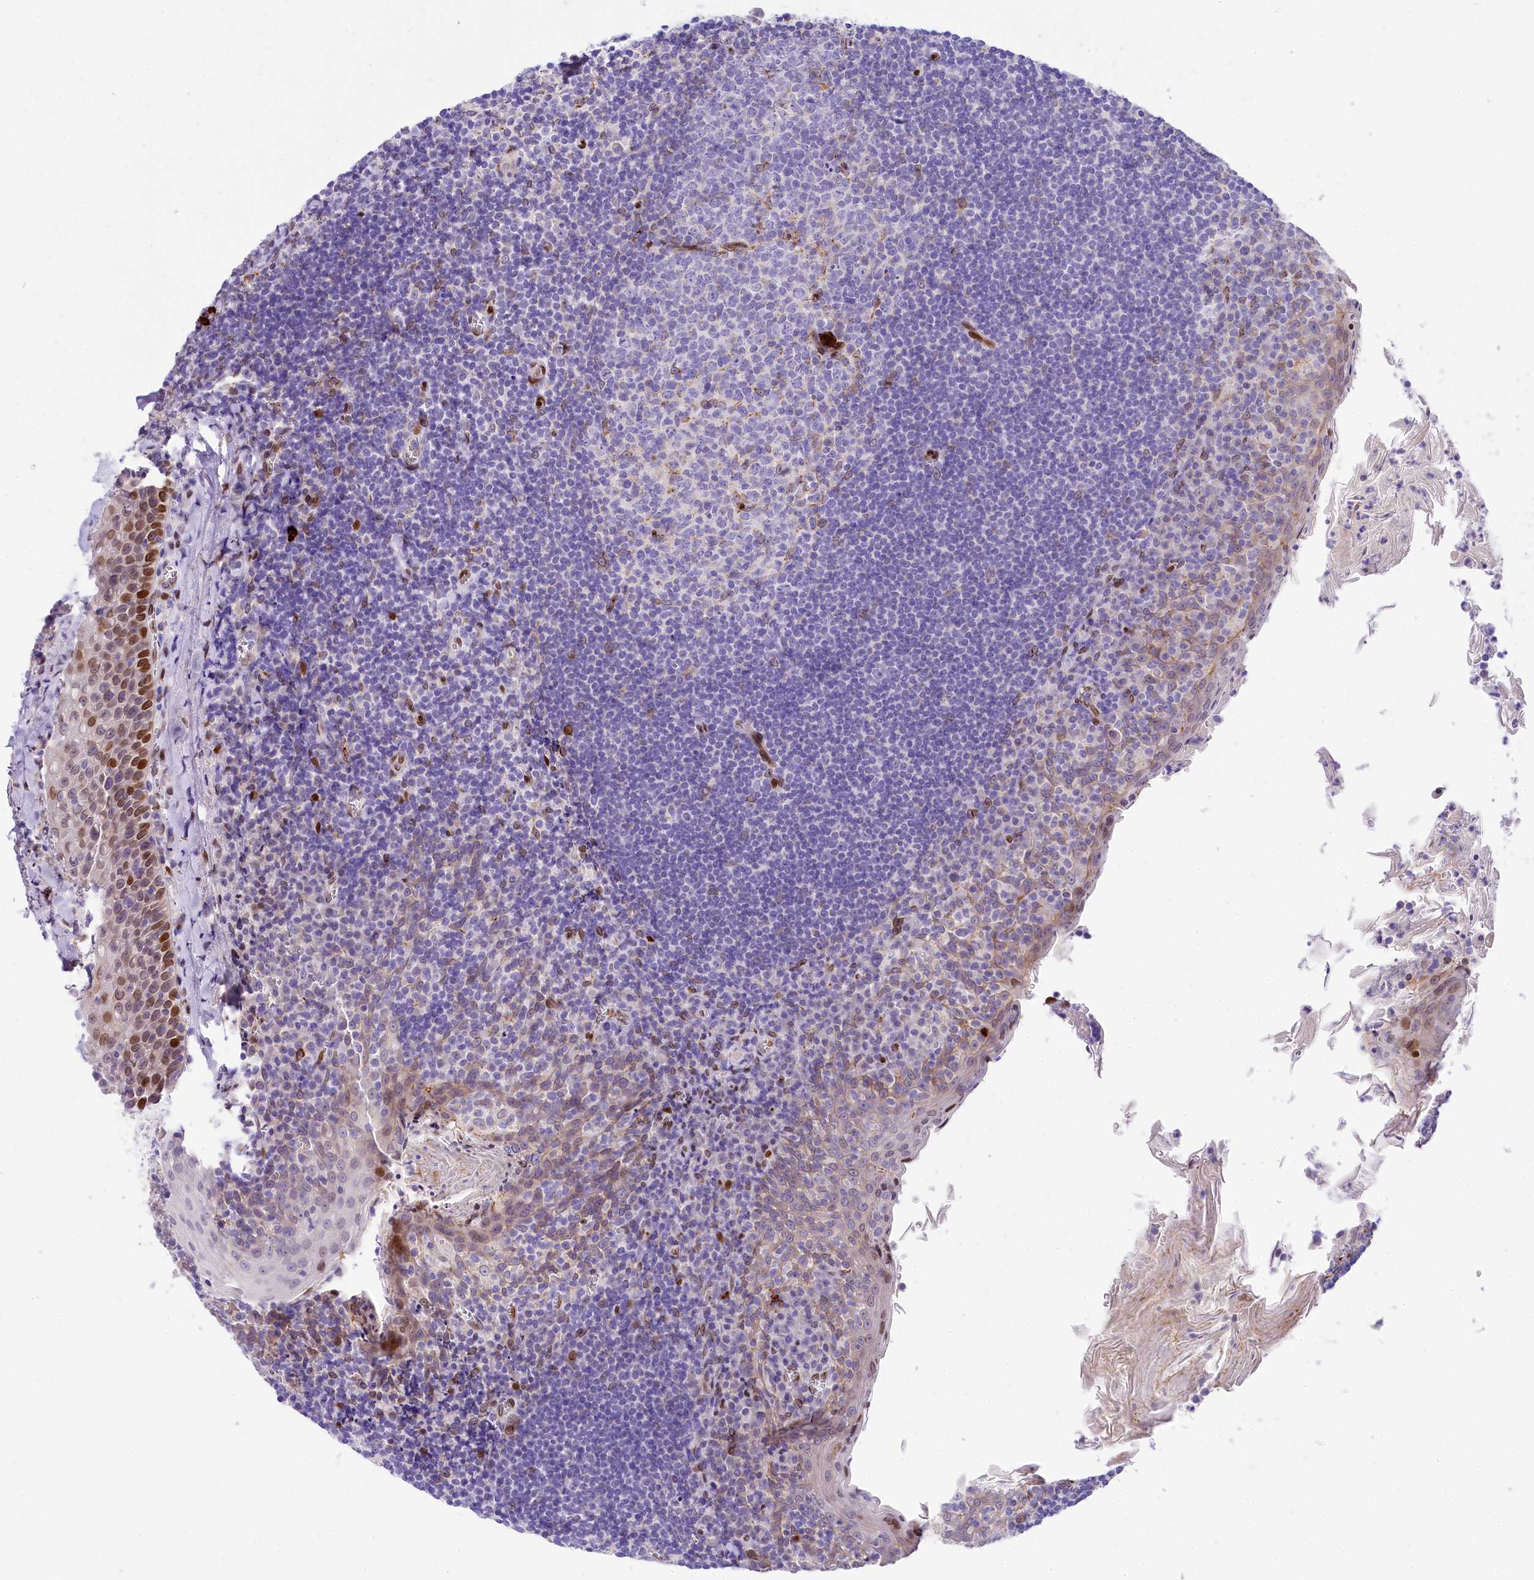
{"staining": {"intensity": "negative", "quantity": "none", "location": "none"}, "tissue": "tonsil", "cell_type": "Germinal center cells", "image_type": "normal", "snomed": [{"axis": "morphology", "description": "Normal tissue, NOS"}, {"axis": "topography", "description": "Tonsil"}], "caption": "IHC of unremarkable human tonsil displays no staining in germinal center cells. (DAB immunohistochemistry (IHC) visualized using brightfield microscopy, high magnification).", "gene": "PPIP5K2", "patient": {"sex": "male", "age": 27}}